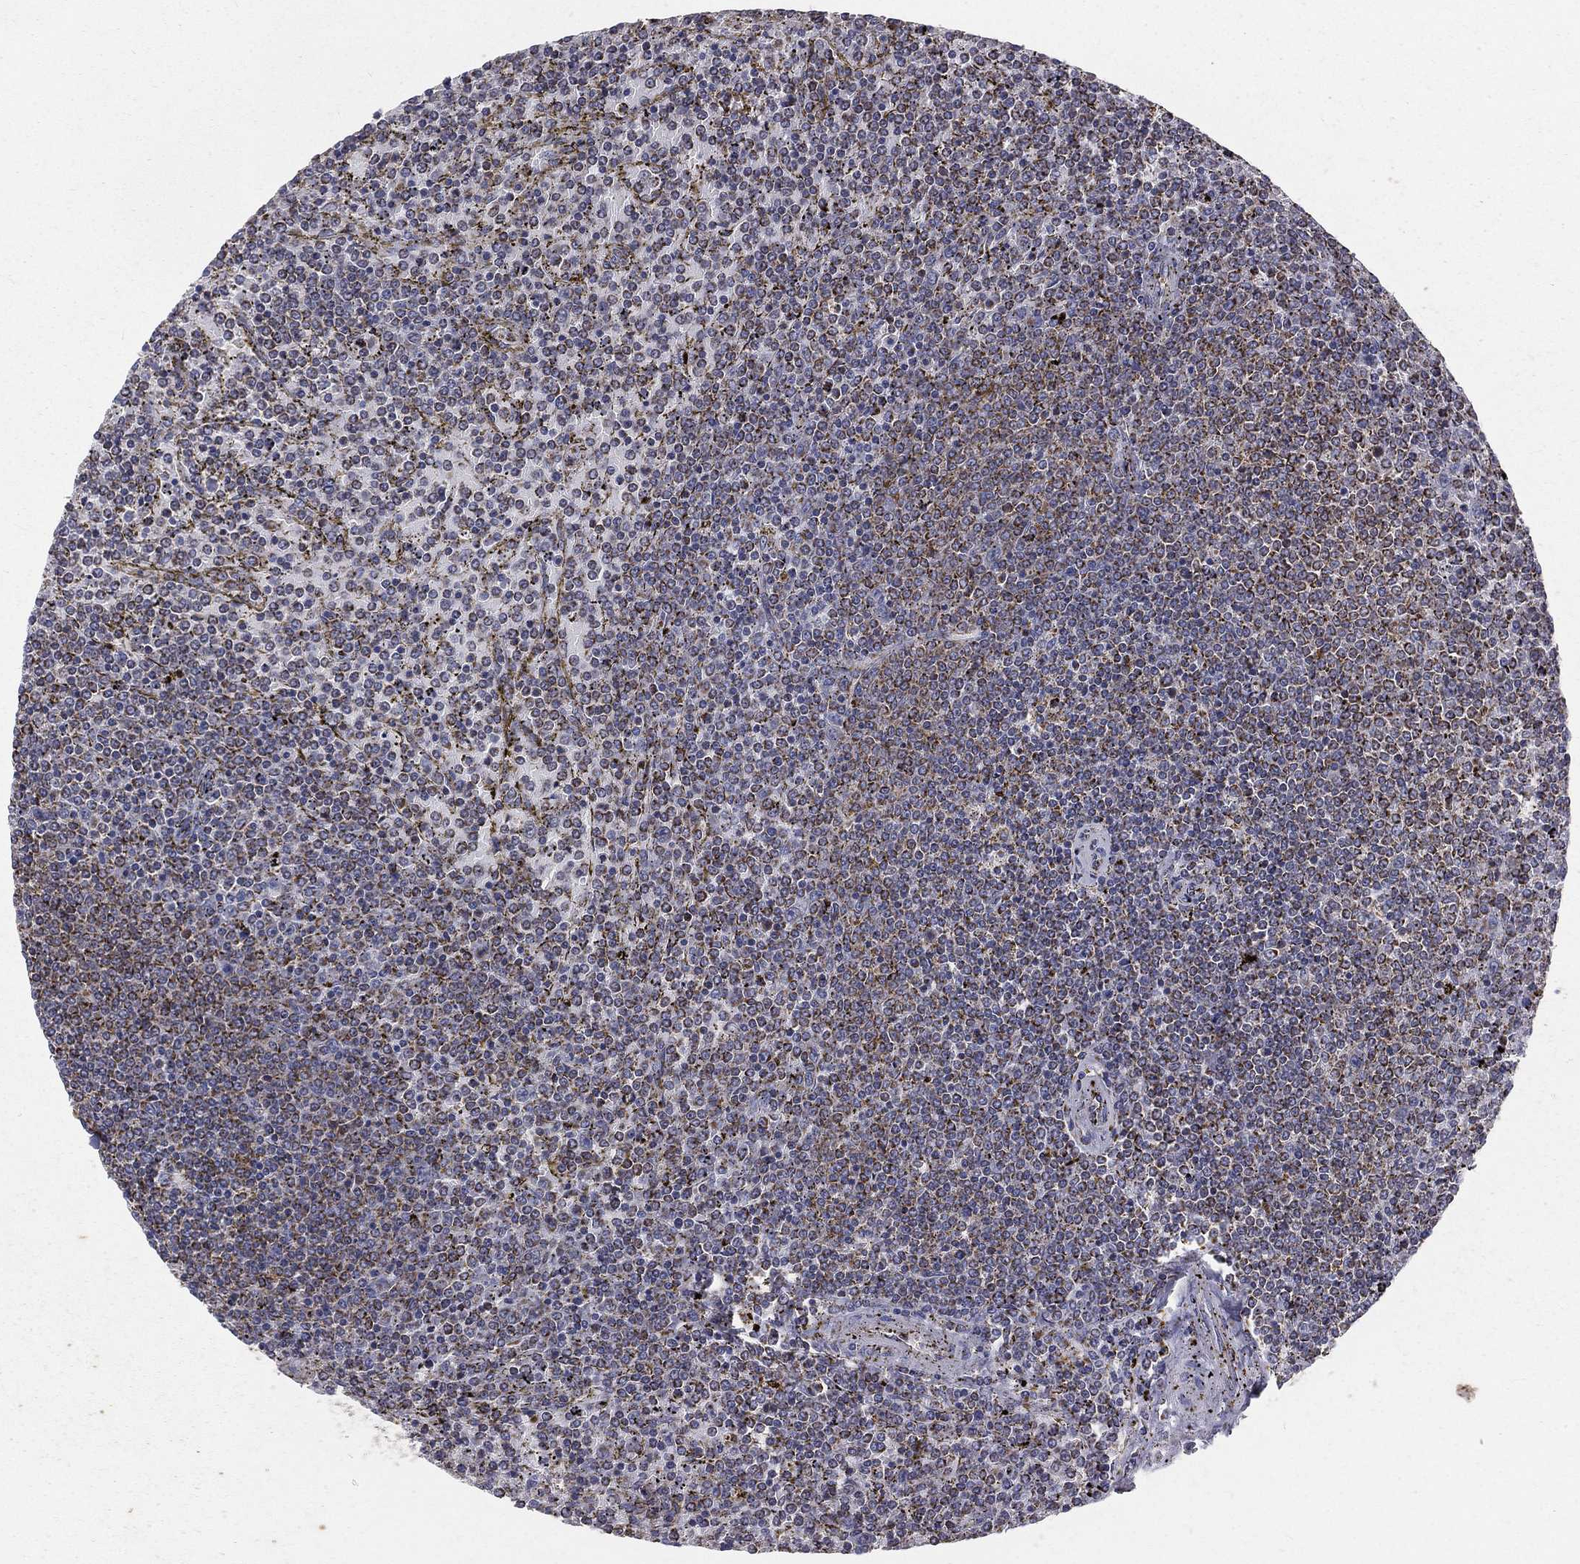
{"staining": {"intensity": "moderate", "quantity": "25%-75%", "location": "cytoplasmic/membranous"}, "tissue": "lymphoma", "cell_type": "Tumor cells", "image_type": "cancer", "snomed": [{"axis": "morphology", "description": "Malignant lymphoma, non-Hodgkin's type, Low grade"}, {"axis": "topography", "description": "Spleen"}], "caption": "Immunohistochemistry (IHC) of low-grade malignant lymphoma, non-Hodgkin's type displays medium levels of moderate cytoplasmic/membranous staining in about 25%-75% of tumor cells.", "gene": "HADH", "patient": {"sex": "female", "age": 77}}